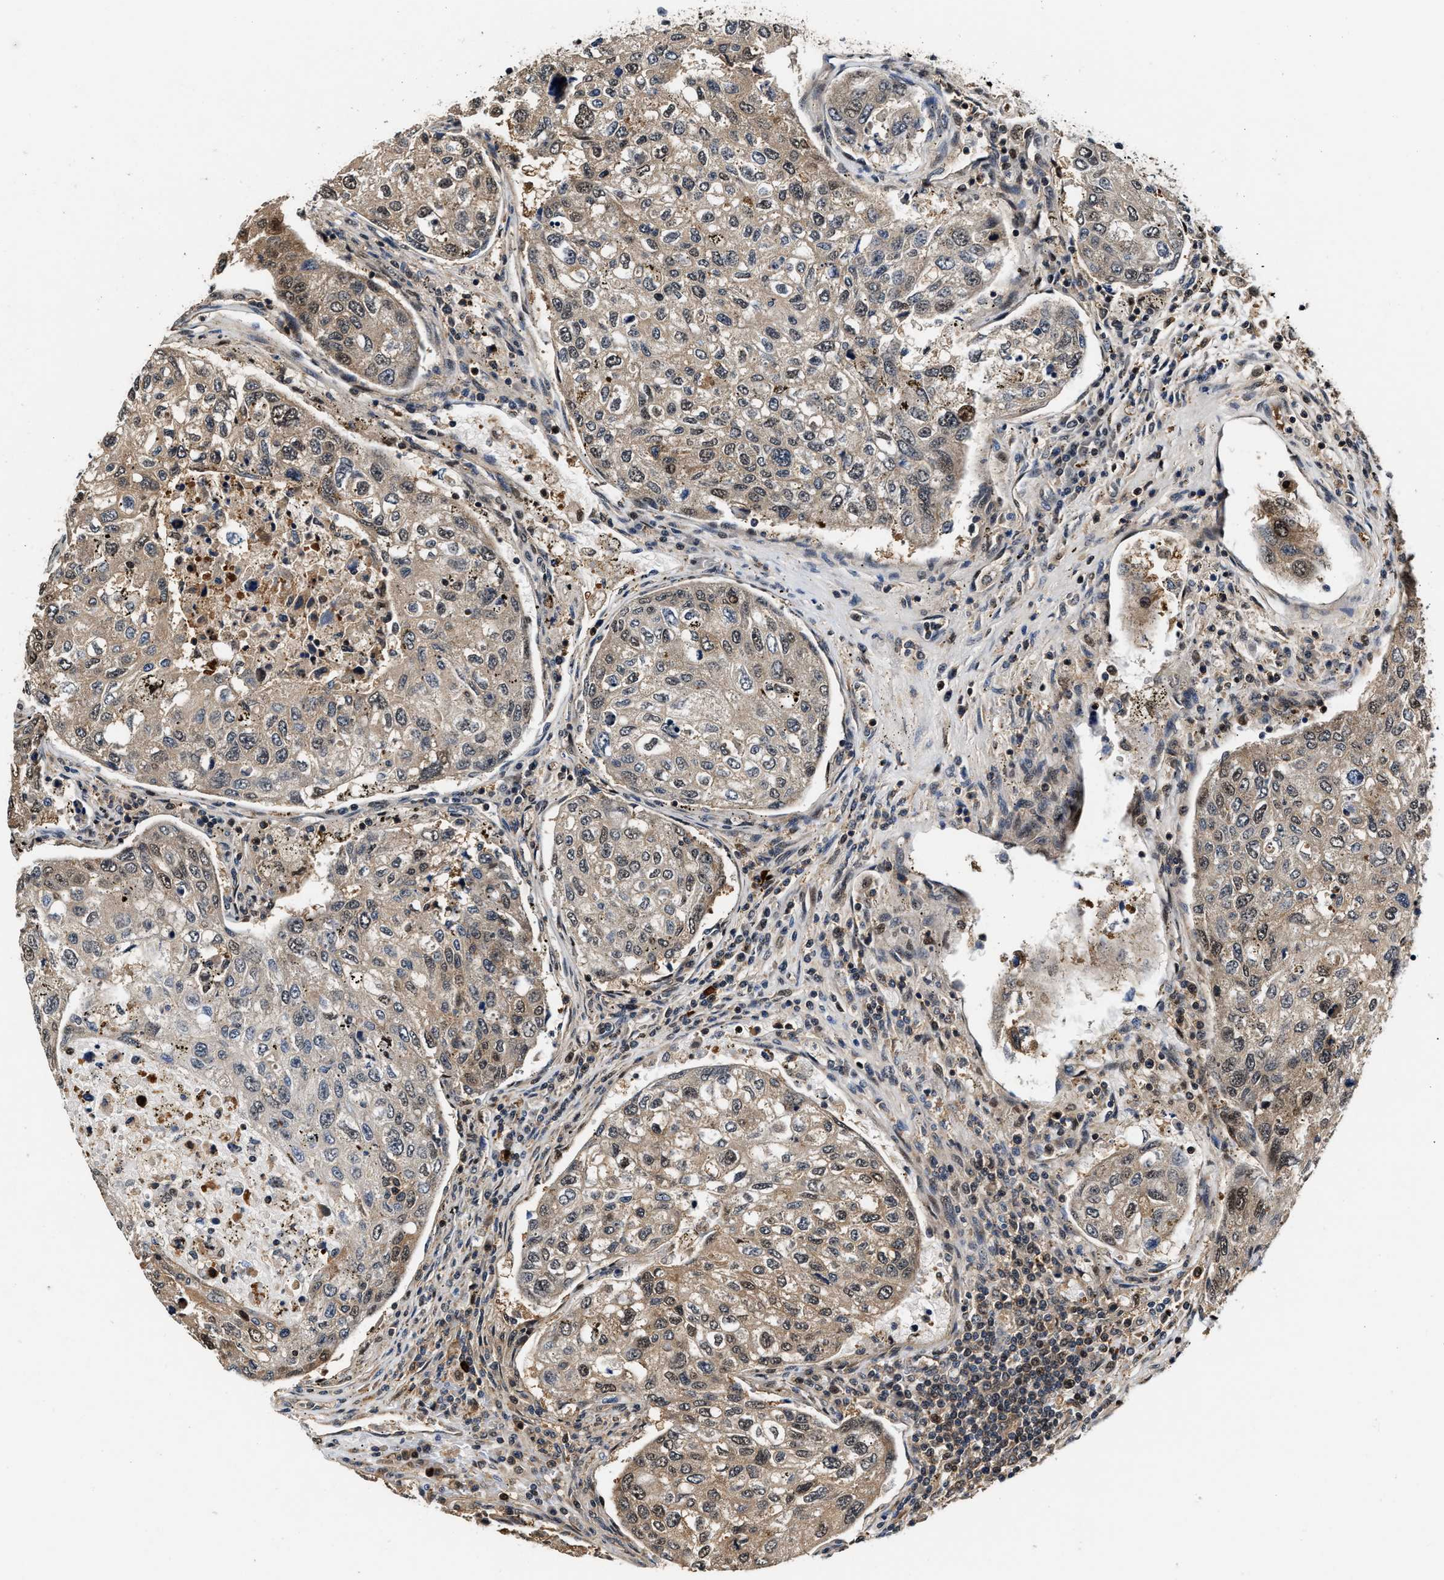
{"staining": {"intensity": "moderate", "quantity": ">75%", "location": "cytoplasmic/membranous,nuclear"}, "tissue": "urothelial cancer", "cell_type": "Tumor cells", "image_type": "cancer", "snomed": [{"axis": "morphology", "description": "Urothelial carcinoma, High grade"}, {"axis": "topography", "description": "Lymph node"}, {"axis": "topography", "description": "Urinary bladder"}], "caption": "IHC of urothelial cancer shows medium levels of moderate cytoplasmic/membranous and nuclear staining in approximately >75% of tumor cells.", "gene": "TUT7", "patient": {"sex": "male", "age": 51}}